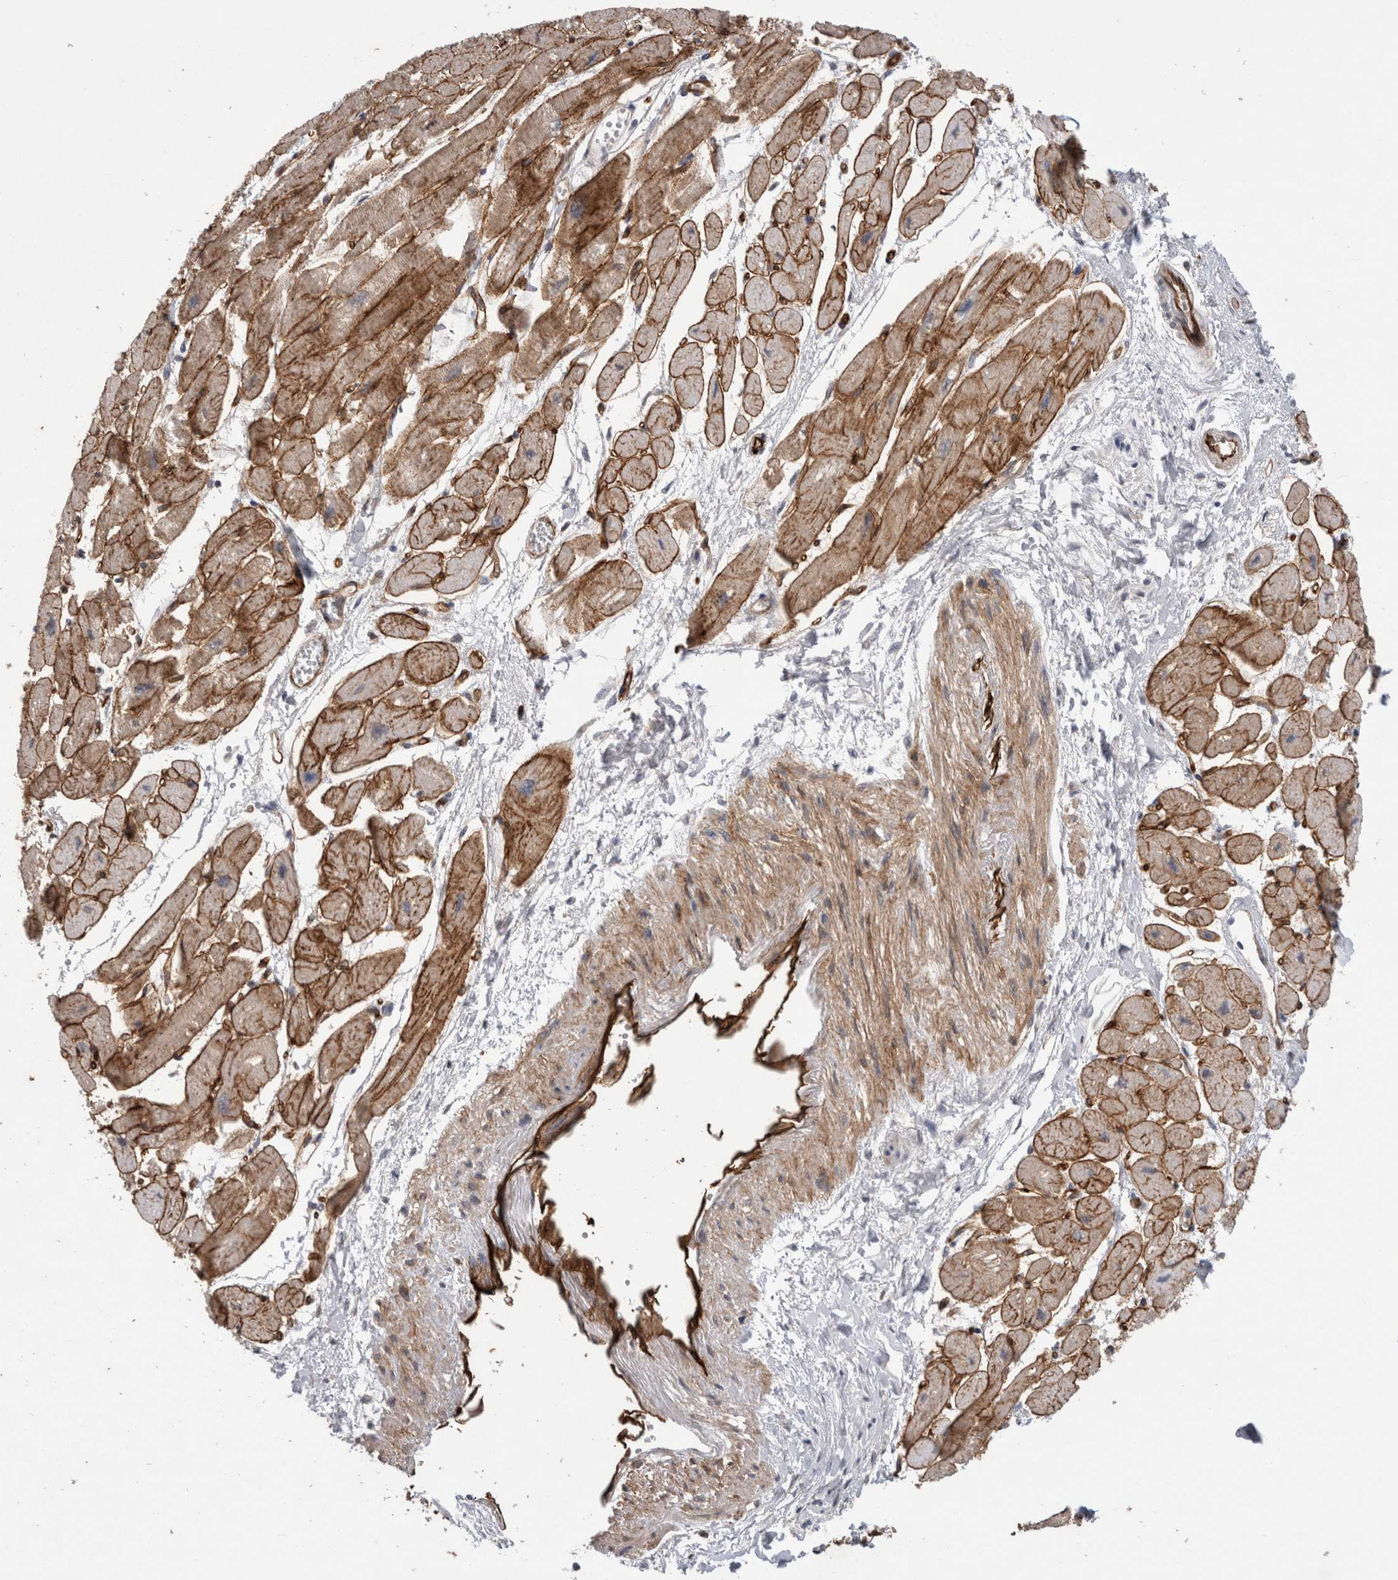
{"staining": {"intensity": "moderate", "quantity": ">75%", "location": "cytoplasmic/membranous"}, "tissue": "heart muscle", "cell_type": "Cardiomyocytes", "image_type": "normal", "snomed": [{"axis": "morphology", "description": "Normal tissue, NOS"}, {"axis": "topography", "description": "Heart"}], "caption": "Brown immunohistochemical staining in unremarkable human heart muscle demonstrates moderate cytoplasmic/membranous expression in approximately >75% of cardiomyocytes. Using DAB (brown) and hematoxylin (blue) stains, captured at high magnification using brightfield microscopy.", "gene": "CDH13", "patient": {"sex": "female", "age": 54}}